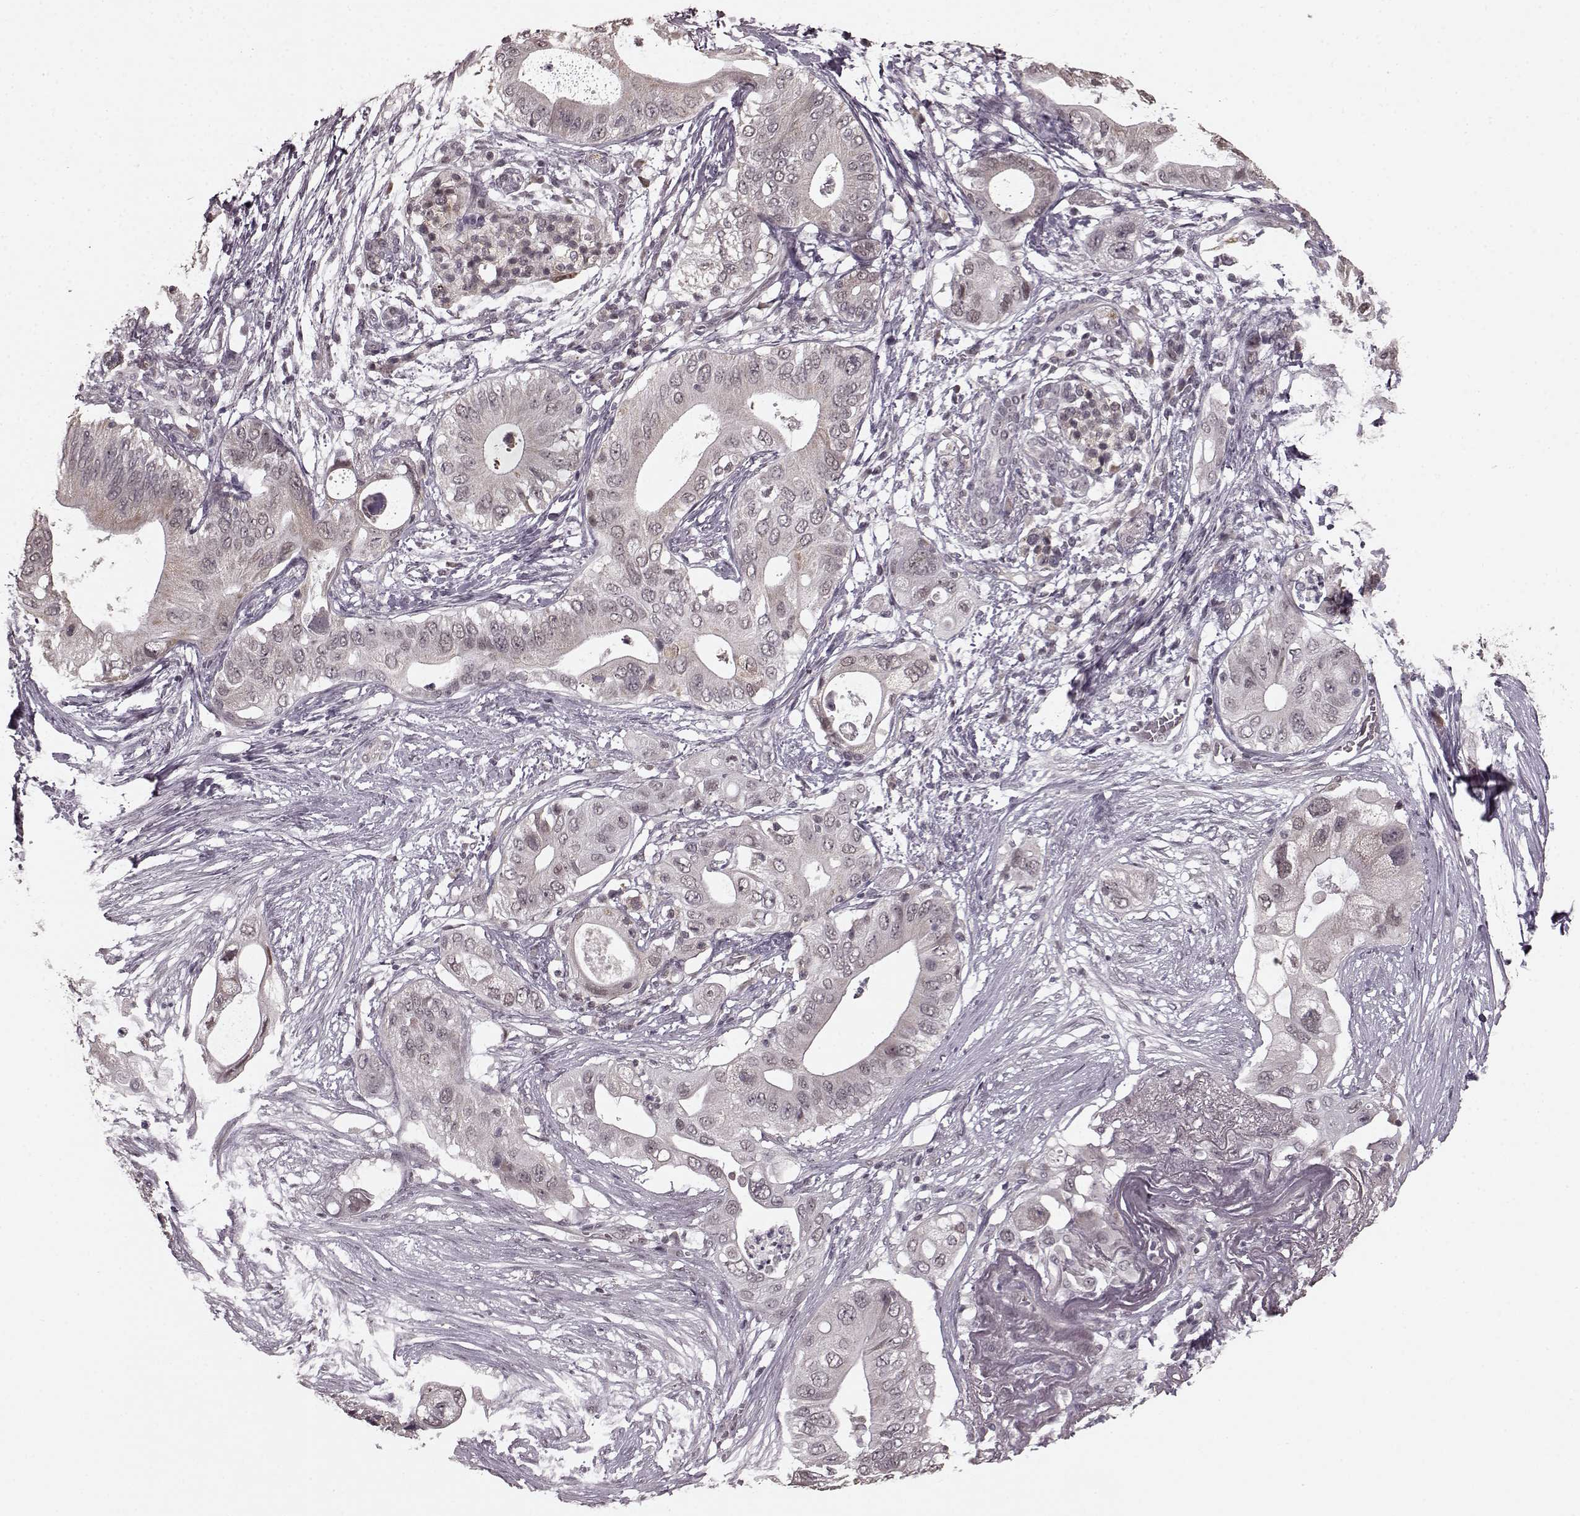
{"staining": {"intensity": "negative", "quantity": "none", "location": "none"}, "tissue": "pancreatic cancer", "cell_type": "Tumor cells", "image_type": "cancer", "snomed": [{"axis": "morphology", "description": "Adenocarcinoma, NOS"}, {"axis": "topography", "description": "Pancreas"}], "caption": "High magnification brightfield microscopy of adenocarcinoma (pancreatic) stained with DAB (3,3'-diaminobenzidine) (brown) and counterstained with hematoxylin (blue): tumor cells show no significant staining.", "gene": "PLCB4", "patient": {"sex": "female", "age": 72}}